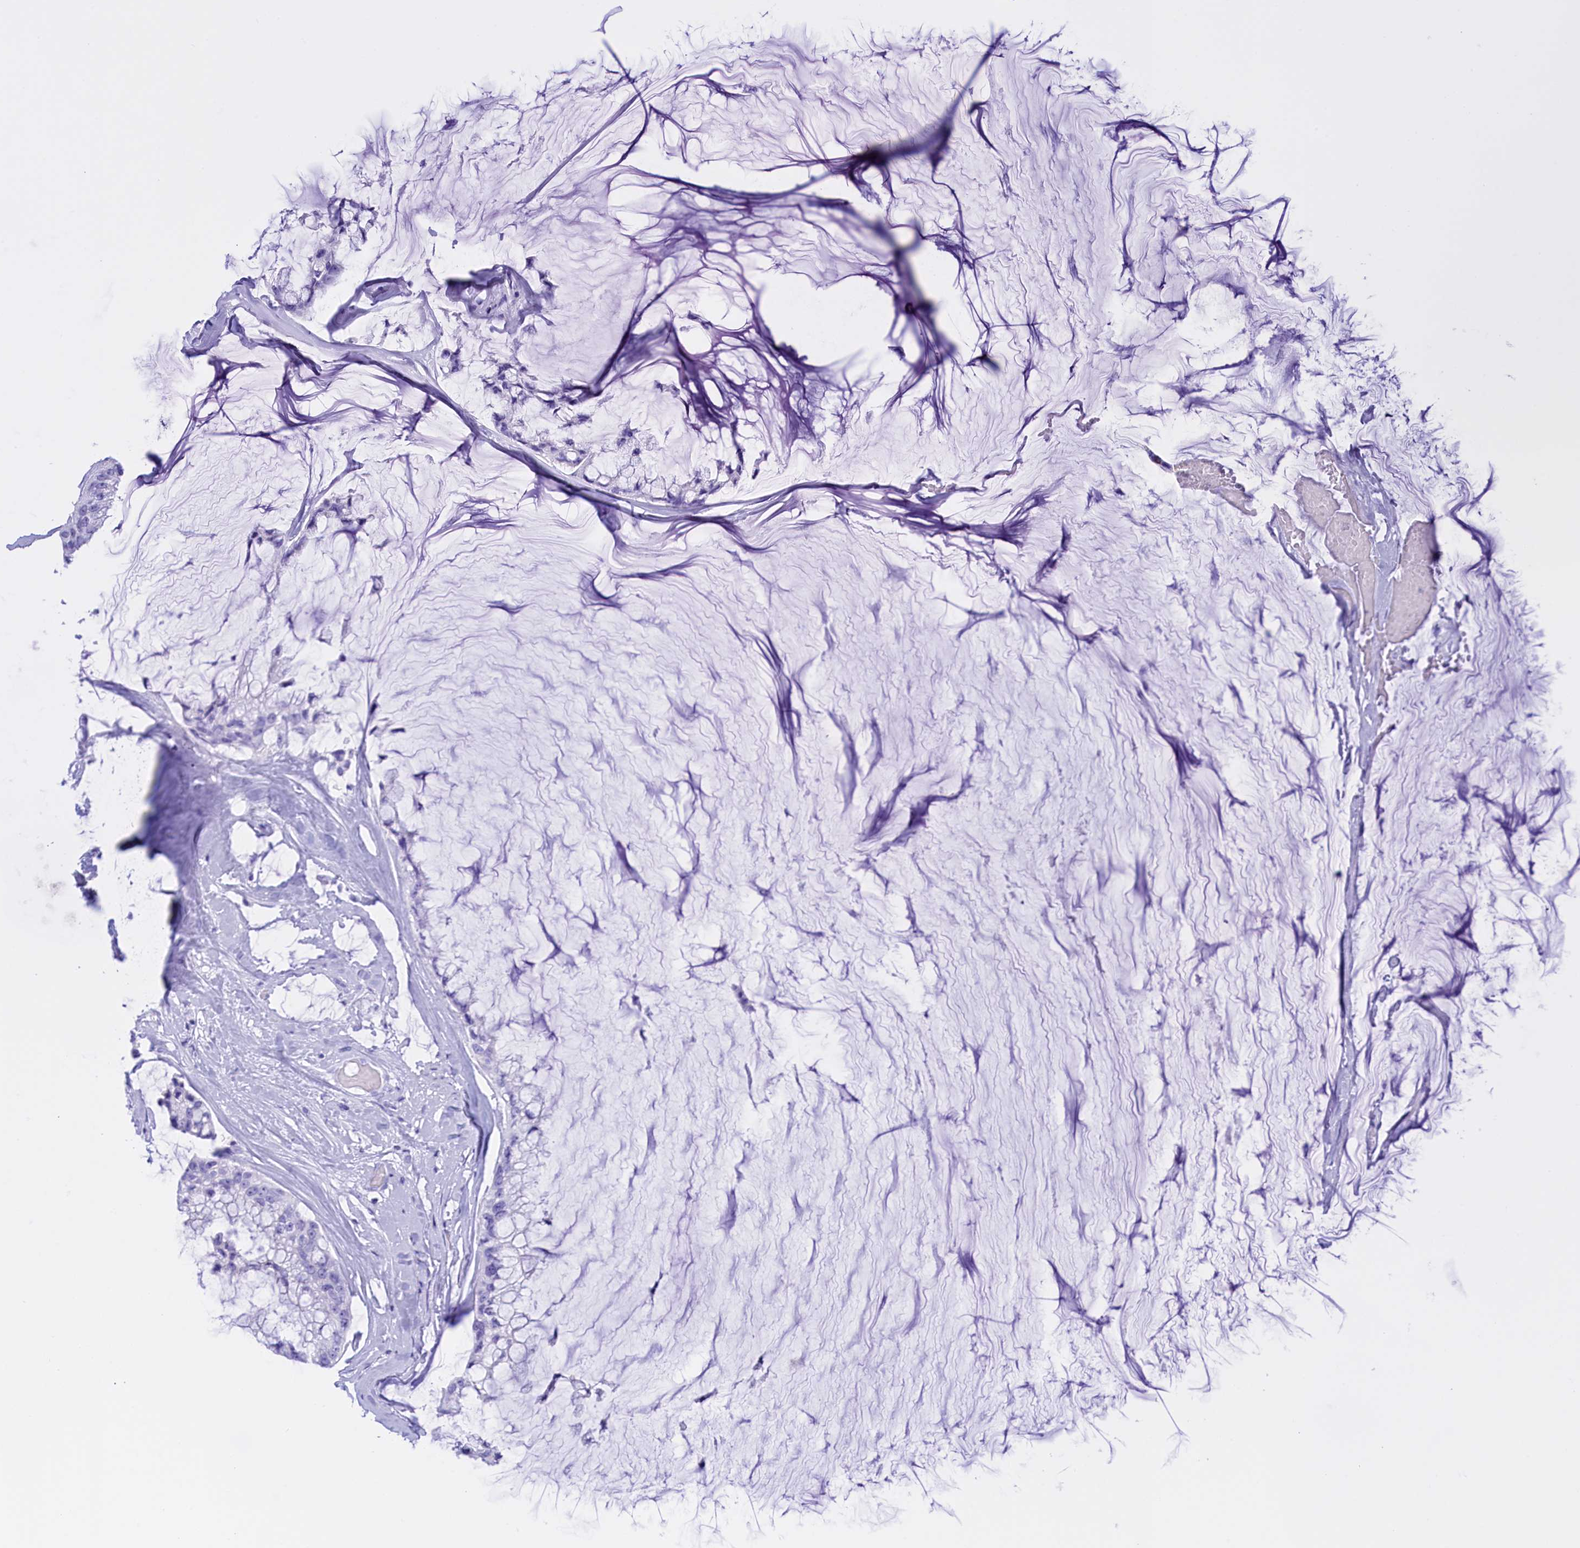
{"staining": {"intensity": "negative", "quantity": "none", "location": "none"}, "tissue": "ovarian cancer", "cell_type": "Tumor cells", "image_type": "cancer", "snomed": [{"axis": "morphology", "description": "Cystadenocarcinoma, mucinous, NOS"}, {"axis": "topography", "description": "Ovary"}], "caption": "Immunohistochemistry (IHC) photomicrograph of mucinous cystadenocarcinoma (ovarian) stained for a protein (brown), which displays no expression in tumor cells.", "gene": "BRI3", "patient": {"sex": "female", "age": 39}}